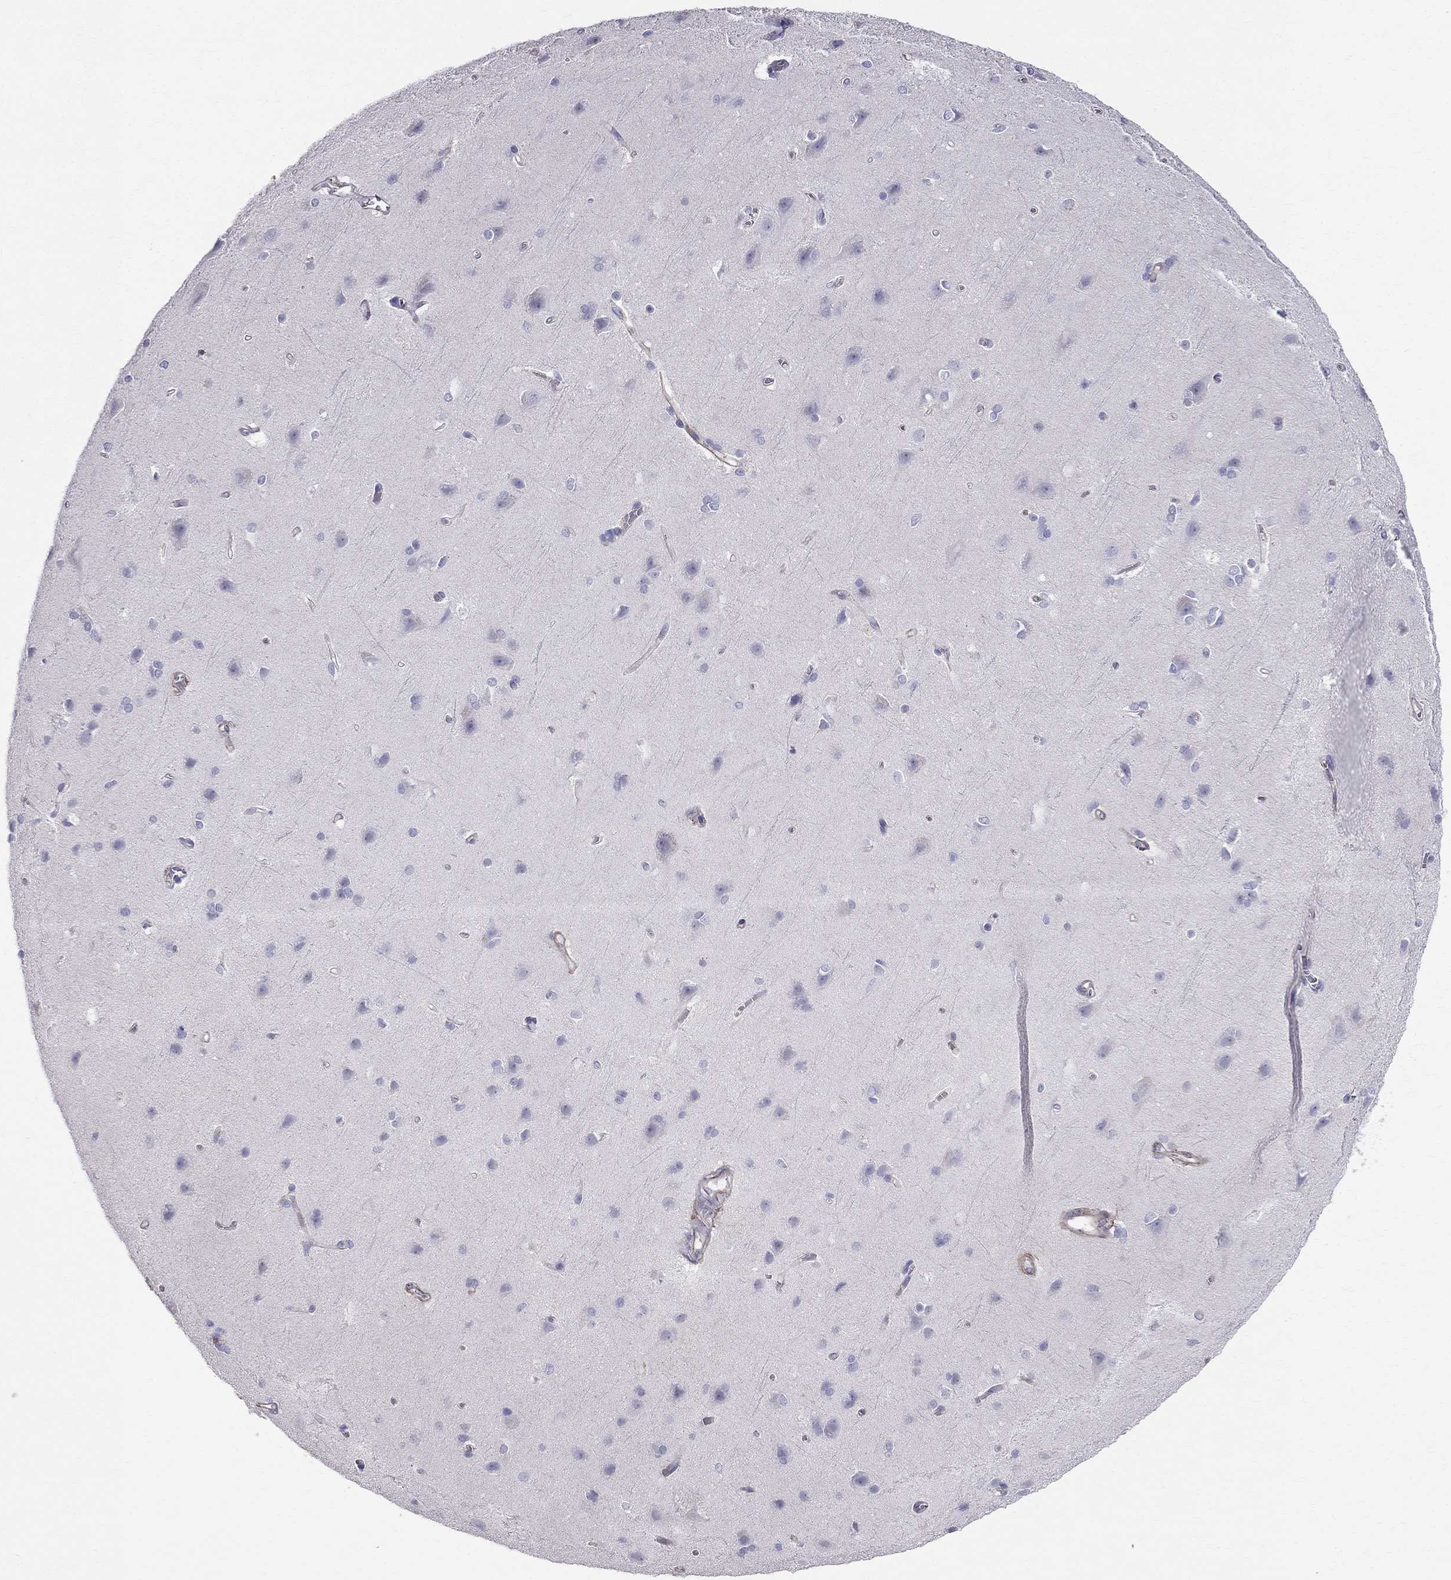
{"staining": {"intensity": "moderate", "quantity": "<25%", "location": "cytoplasmic/membranous"}, "tissue": "cerebral cortex", "cell_type": "Endothelial cells", "image_type": "normal", "snomed": [{"axis": "morphology", "description": "Normal tissue, NOS"}, {"axis": "topography", "description": "Cerebral cortex"}], "caption": "Cerebral cortex stained for a protein (brown) exhibits moderate cytoplasmic/membranous positive staining in approximately <25% of endothelial cells.", "gene": "ENOX1", "patient": {"sex": "male", "age": 37}}